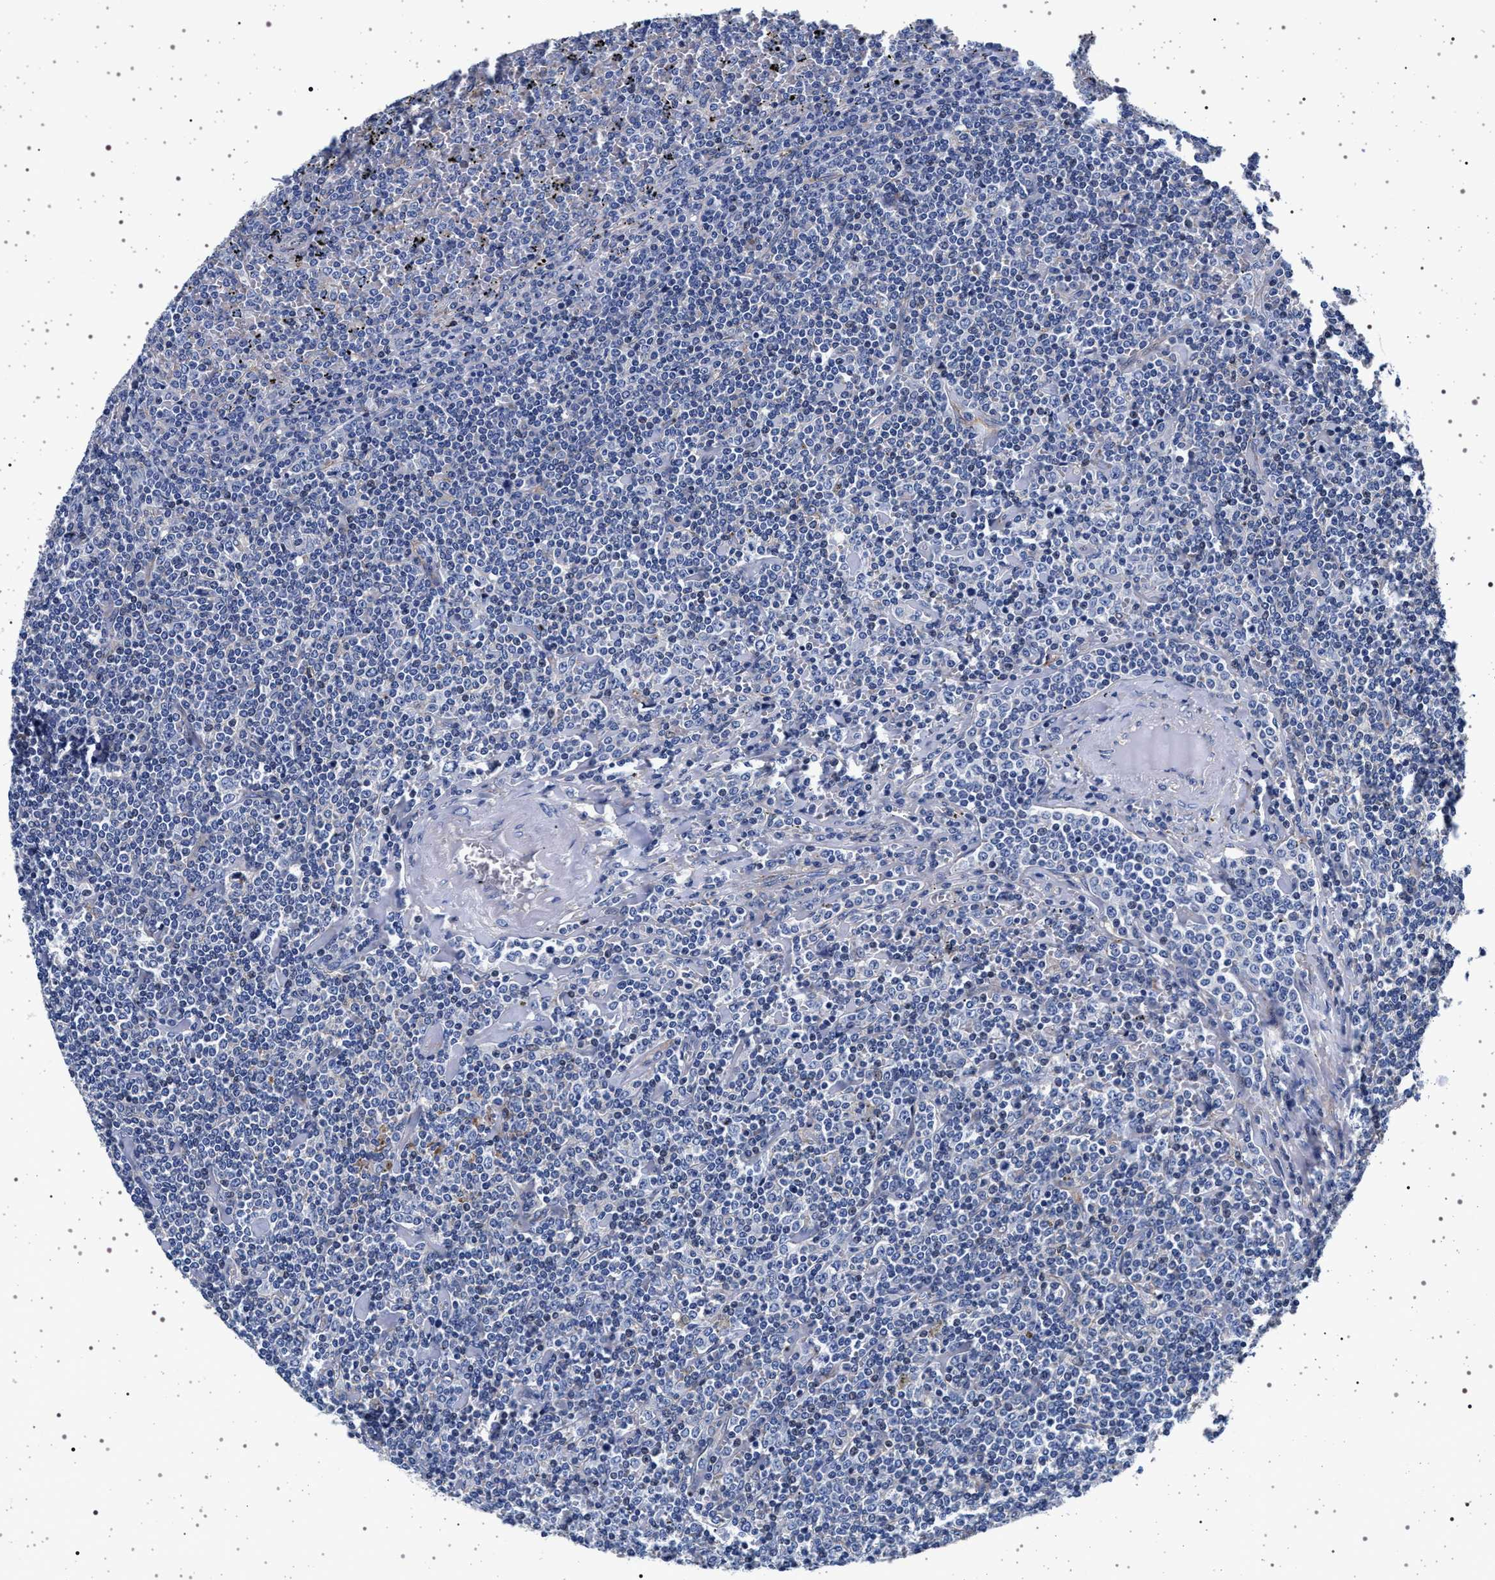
{"staining": {"intensity": "negative", "quantity": "none", "location": "none"}, "tissue": "lymphoma", "cell_type": "Tumor cells", "image_type": "cancer", "snomed": [{"axis": "morphology", "description": "Malignant lymphoma, non-Hodgkin's type, Low grade"}, {"axis": "topography", "description": "Spleen"}], "caption": "A histopathology image of malignant lymphoma, non-Hodgkin's type (low-grade) stained for a protein demonstrates no brown staining in tumor cells. Nuclei are stained in blue.", "gene": "SLC9A1", "patient": {"sex": "female", "age": 19}}